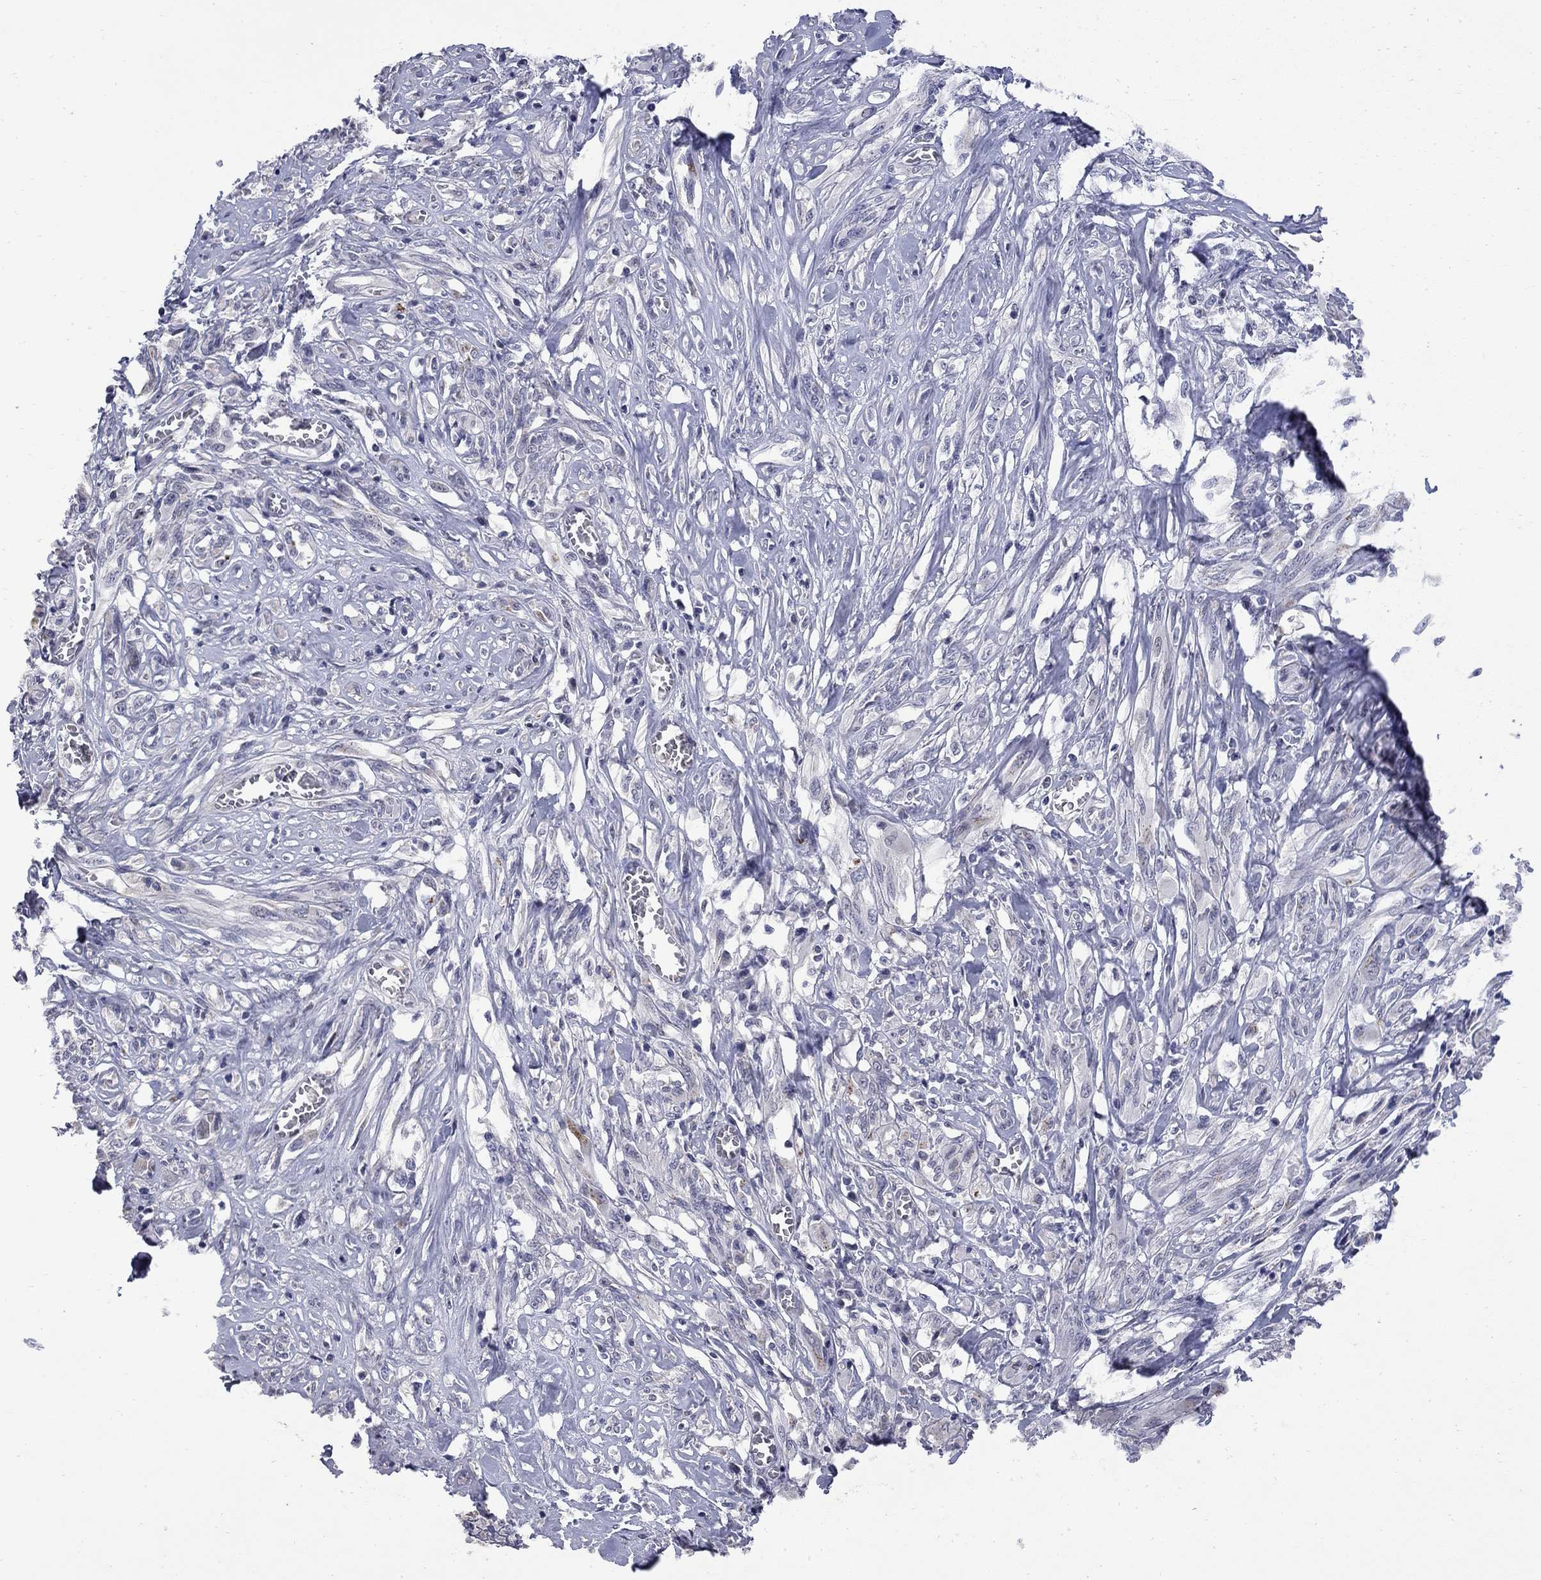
{"staining": {"intensity": "negative", "quantity": "none", "location": "none"}, "tissue": "melanoma", "cell_type": "Tumor cells", "image_type": "cancer", "snomed": [{"axis": "morphology", "description": "Malignant melanoma, NOS"}, {"axis": "topography", "description": "Skin"}], "caption": "Immunohistochemical staining of human malignant melanoma exhibits no significant positivity in tumor cells.", "gene": "HTR4", "patient": {"sex": "female", "age": 91}}